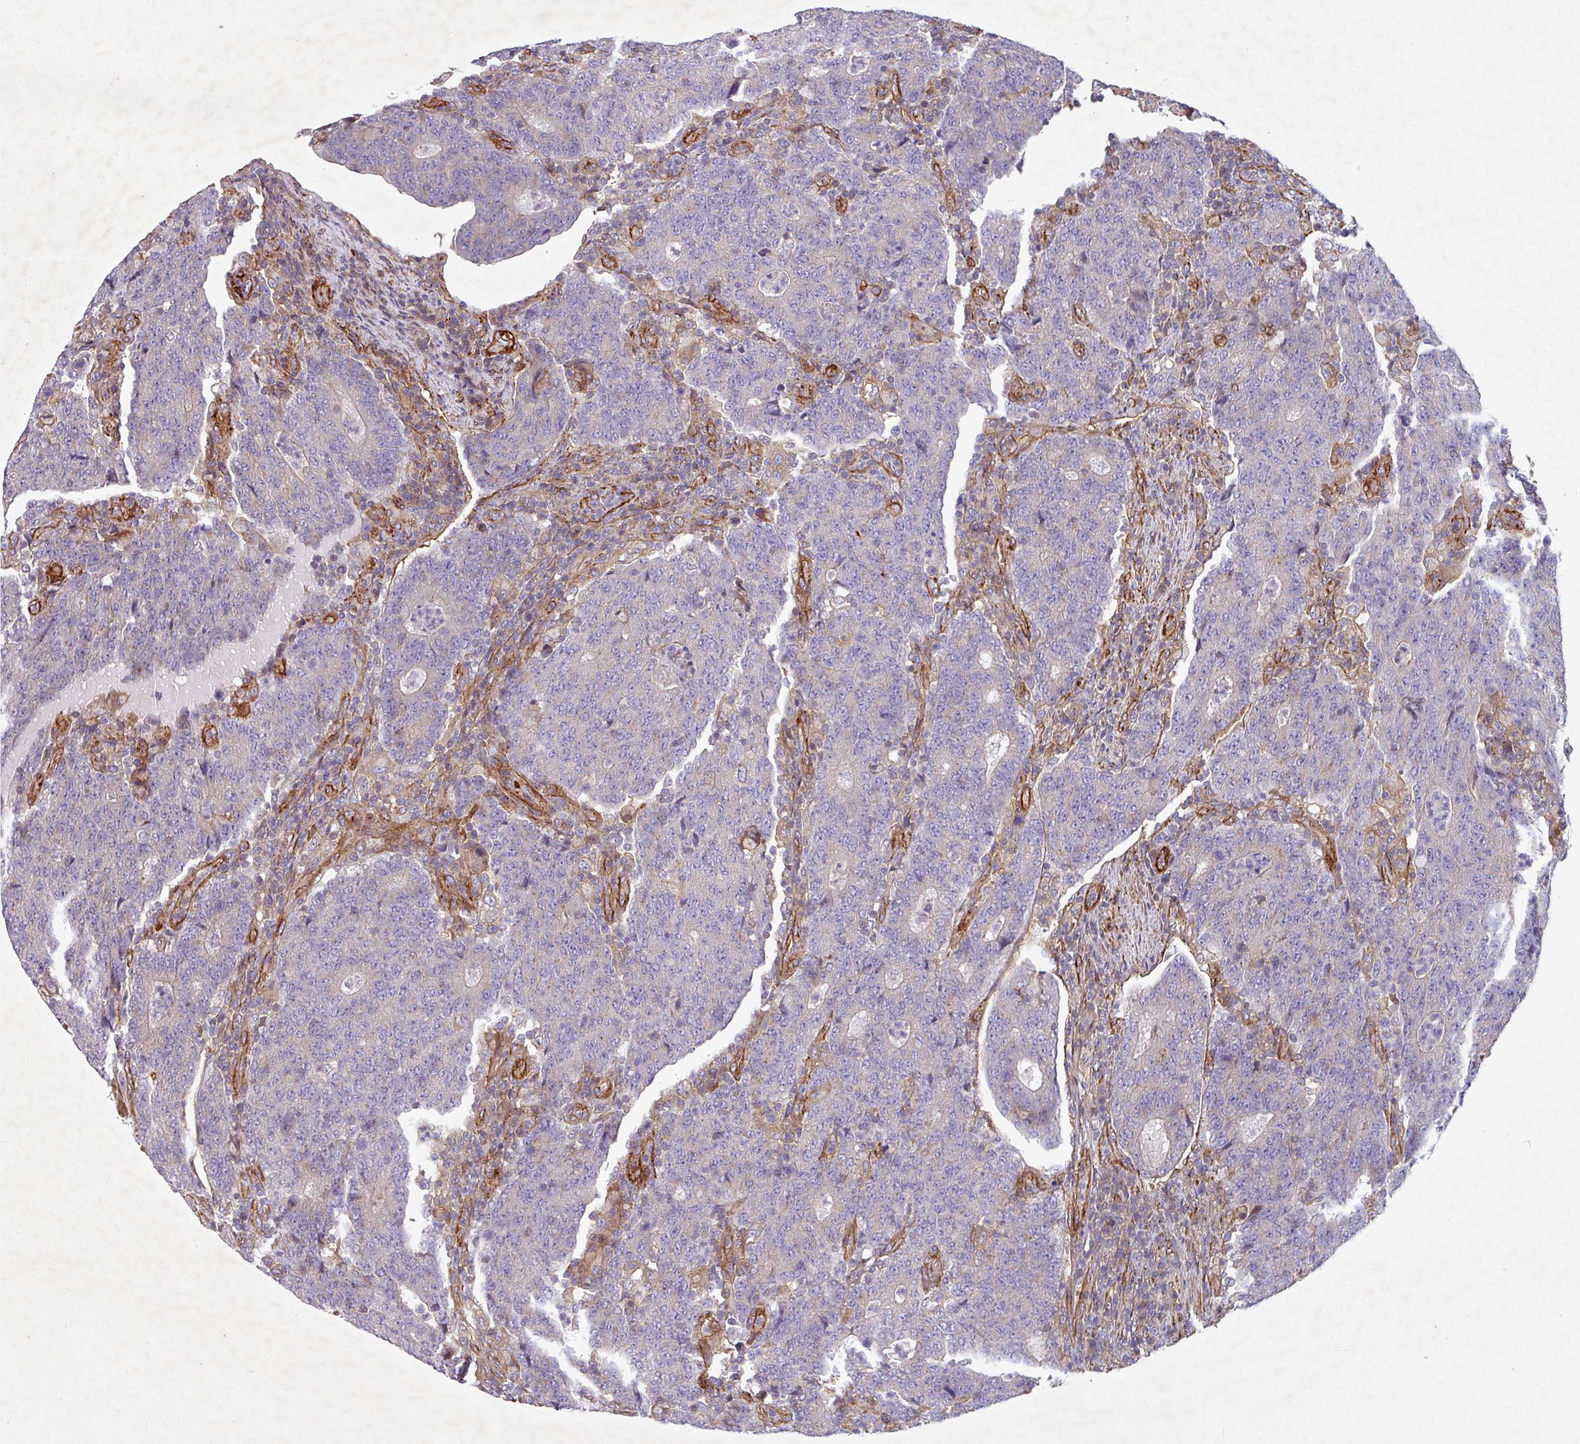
{"staining": {"intensity": "negative", "quantity": "none", "location": "none"}, "tissue": "colorectal cancer", "cell_type": "Tumor cells", "image_type": "cancer", "snomed": [{"axis": "morphology", "description": "Adenocarcinoma, NOS"}, {"axis": "topography", "description": "Colon"}], "caption": "Immunohistochemistry (IHC) image of neoplastic tissue: human colorectal adenocarcinoma stained with DAB (3,3'-diaminobenzidine) exhibits no significant protein expression in tumor cells. (DAB IHC, high magnification).", "gene": "ATP2C2", "patient": {"sex": "female", "age": 75}}